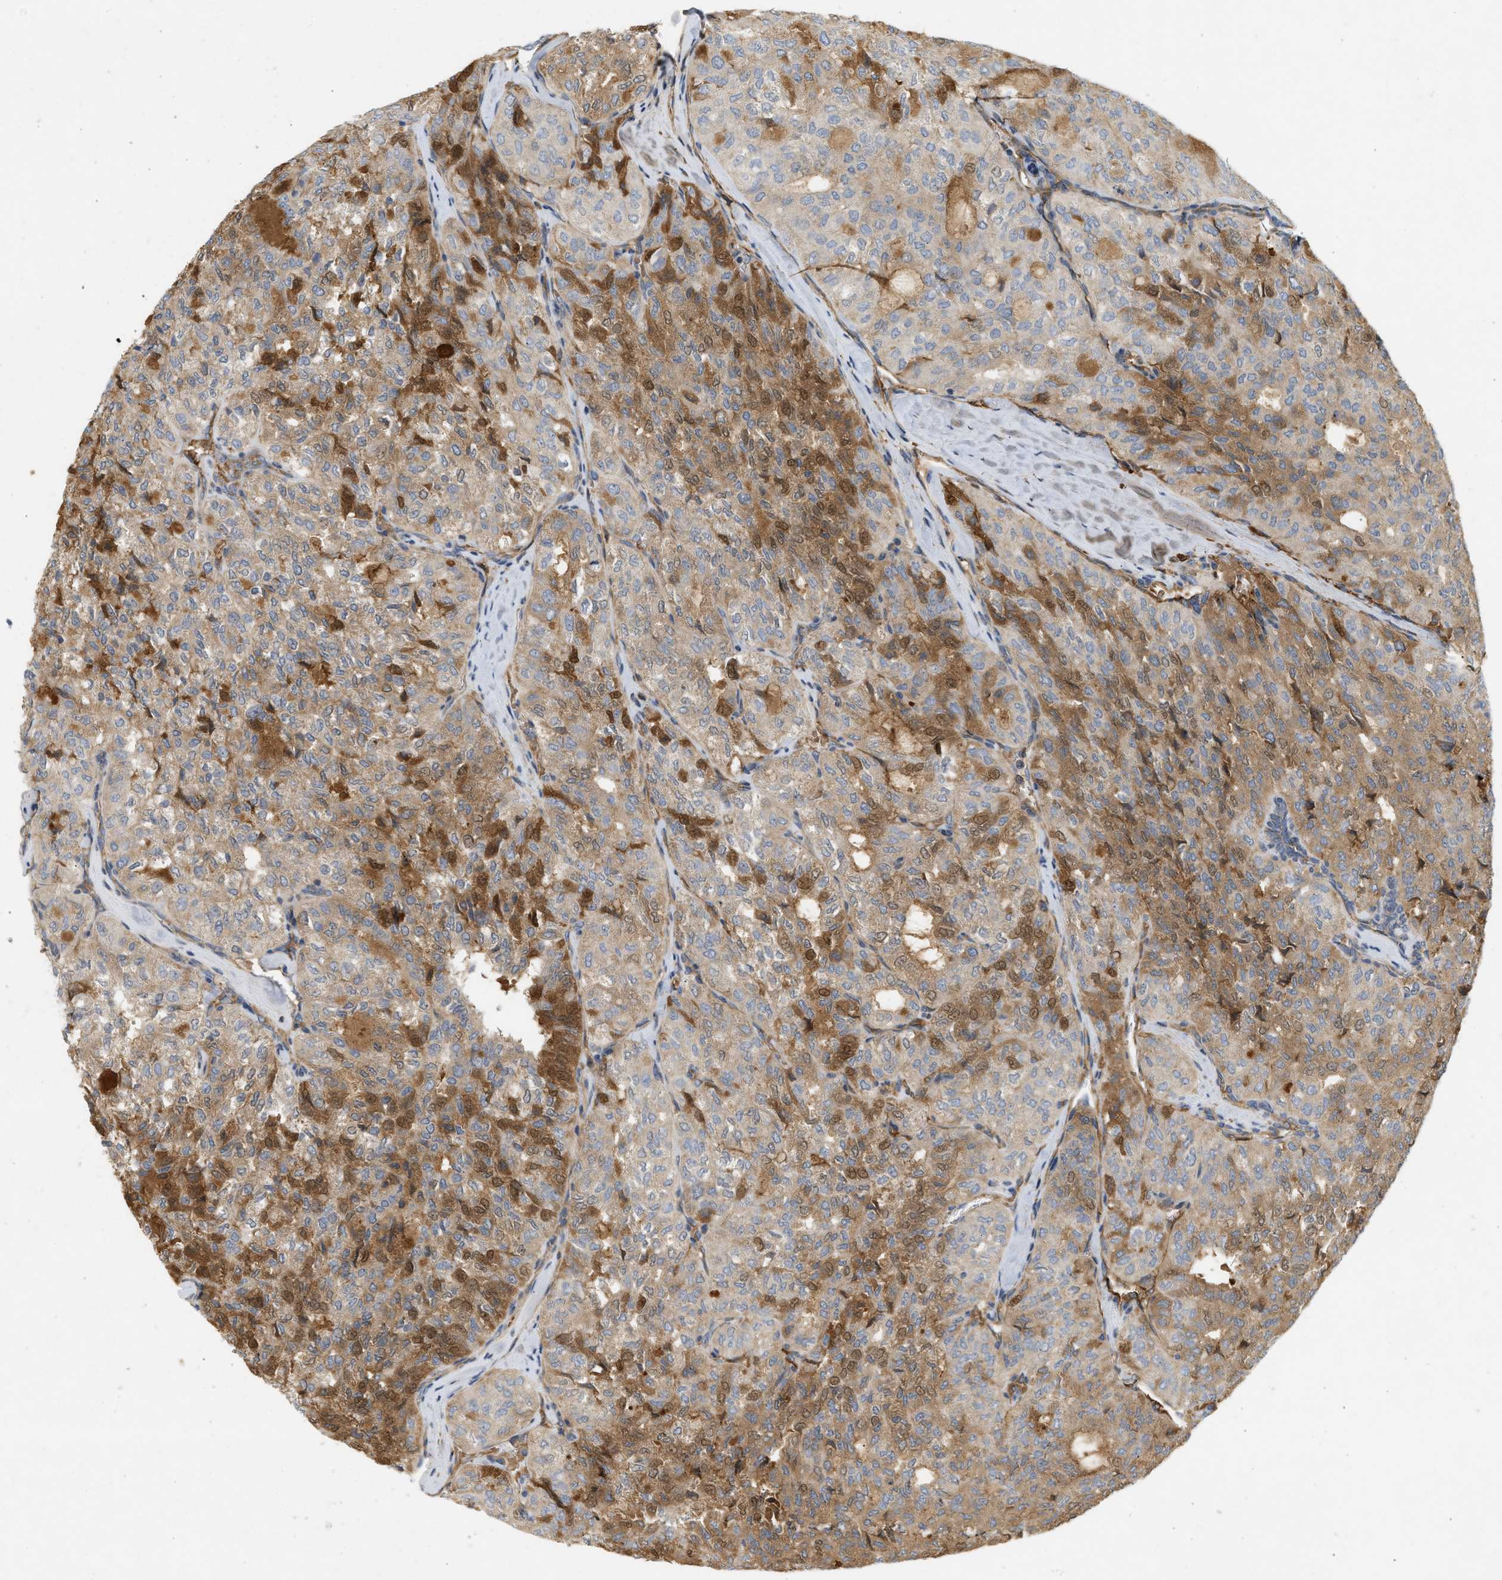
{"staining": {"intensity": "strong", "quantity": "25%-75%", "location": "cytoplasmic/membranous,nuclear"}, "tissue": "thyroid cancer", "cell_type": "Tumor cells", "image_type": "cancer", "snomed": [{"axis": "morphology", "description": "Follicular adenoma carcinoma, NOS"}, {"axis": "topography", "description": "Thyroid gland"}], "caption": "Thyroid cancer tissue demonstrates strong cytoplasmic/membranous and nuclear positivity in about 25%-75% of tumor cells", "gene": "F8", "patient": {"sex": "male", "age": 75}}